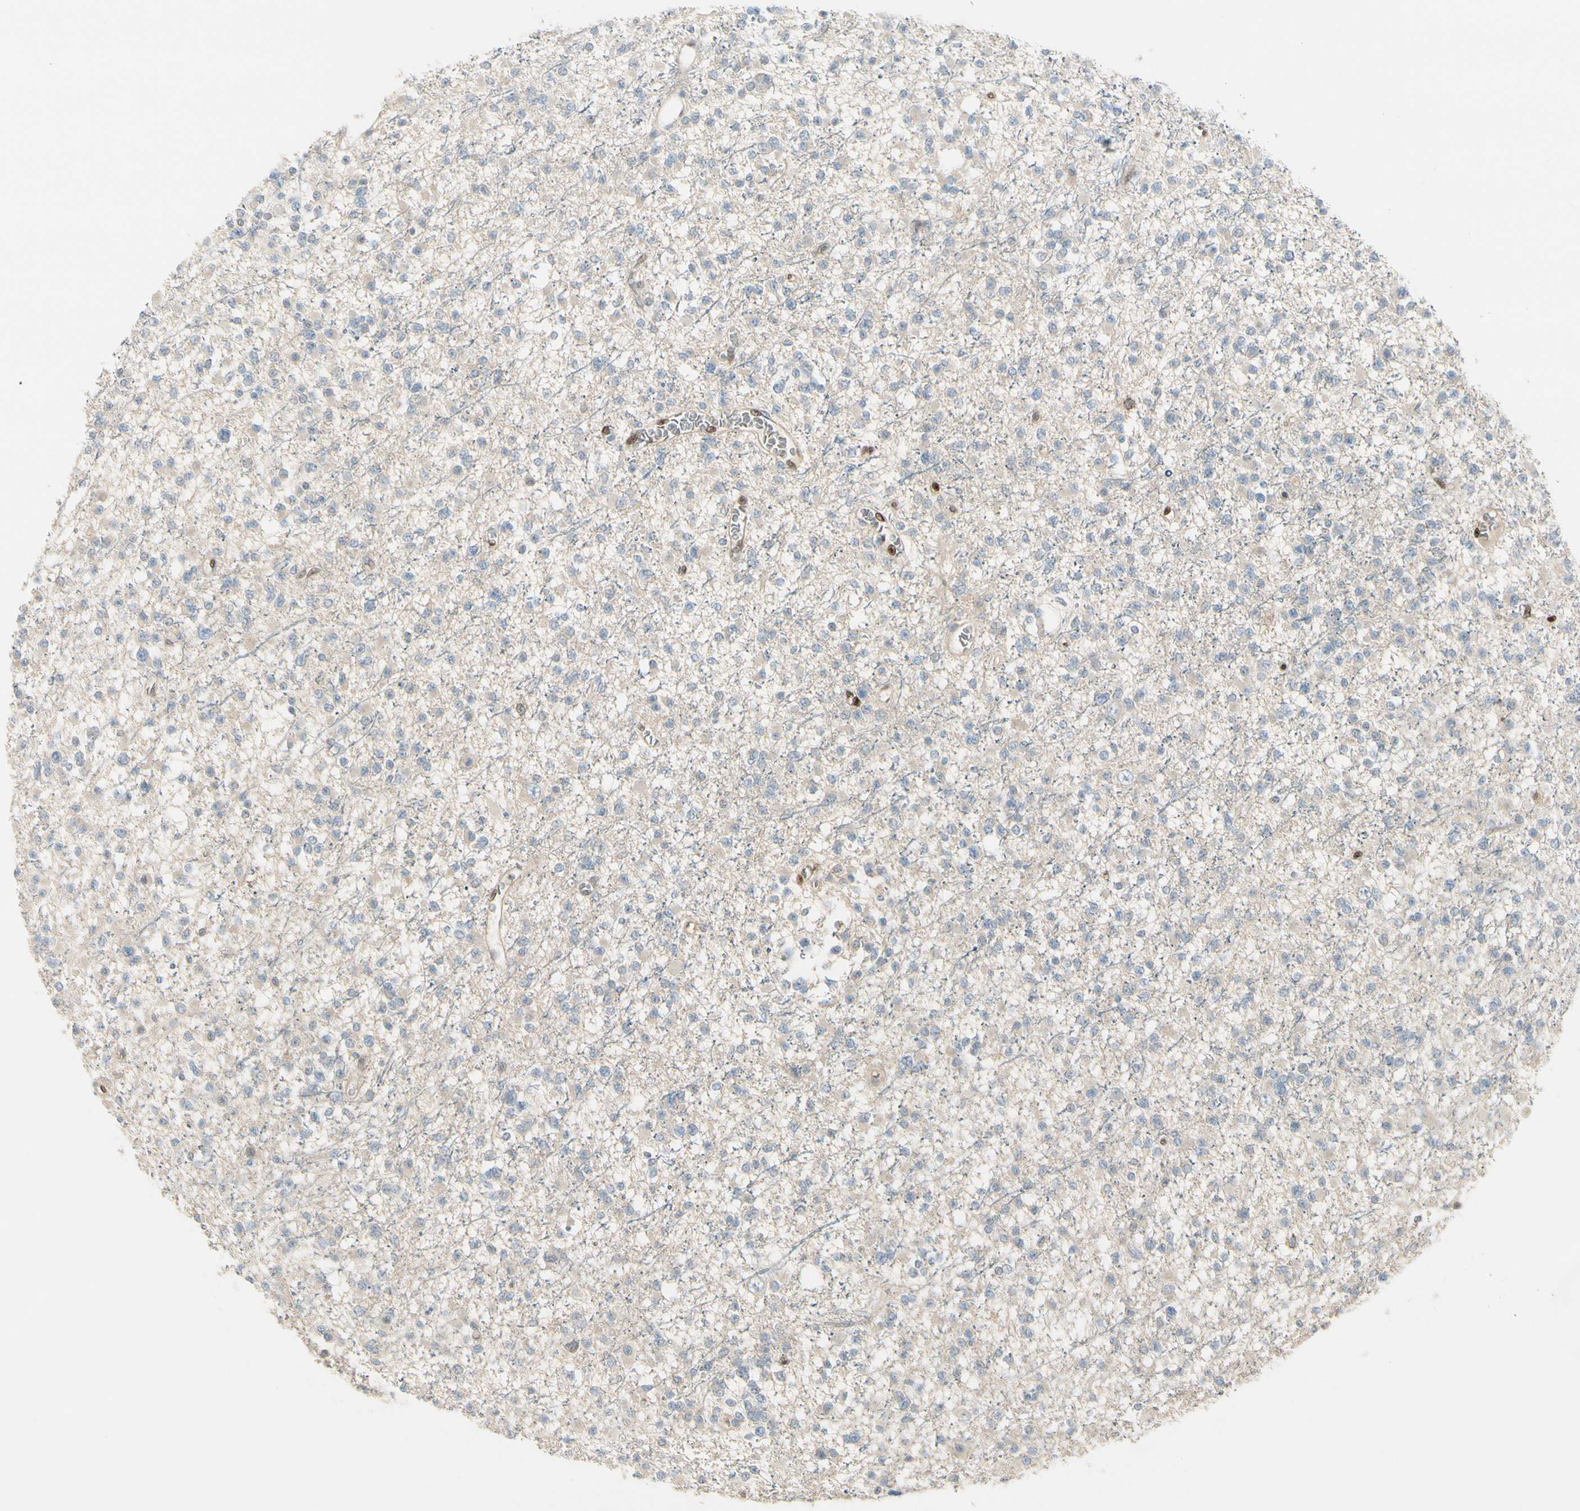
{"staining": {"intensity": "negative", "quantity": "none", "location": "none"}, "tissue": "glioma", "cell_type": "Tumor cells", "image_type": "cancer", "snomed": [{"axis": "morphology", "description": "Glioma, malignant, Low grade"}, {"axis": "topography", "description": "Brain"}], "caption": "Histopathology image shows no protein expression in tumor cells of glioma tissue. Nuclei are stained in blue.", "gene": "CYP2E1", "patient": {"sex": "female", "age": 22}}